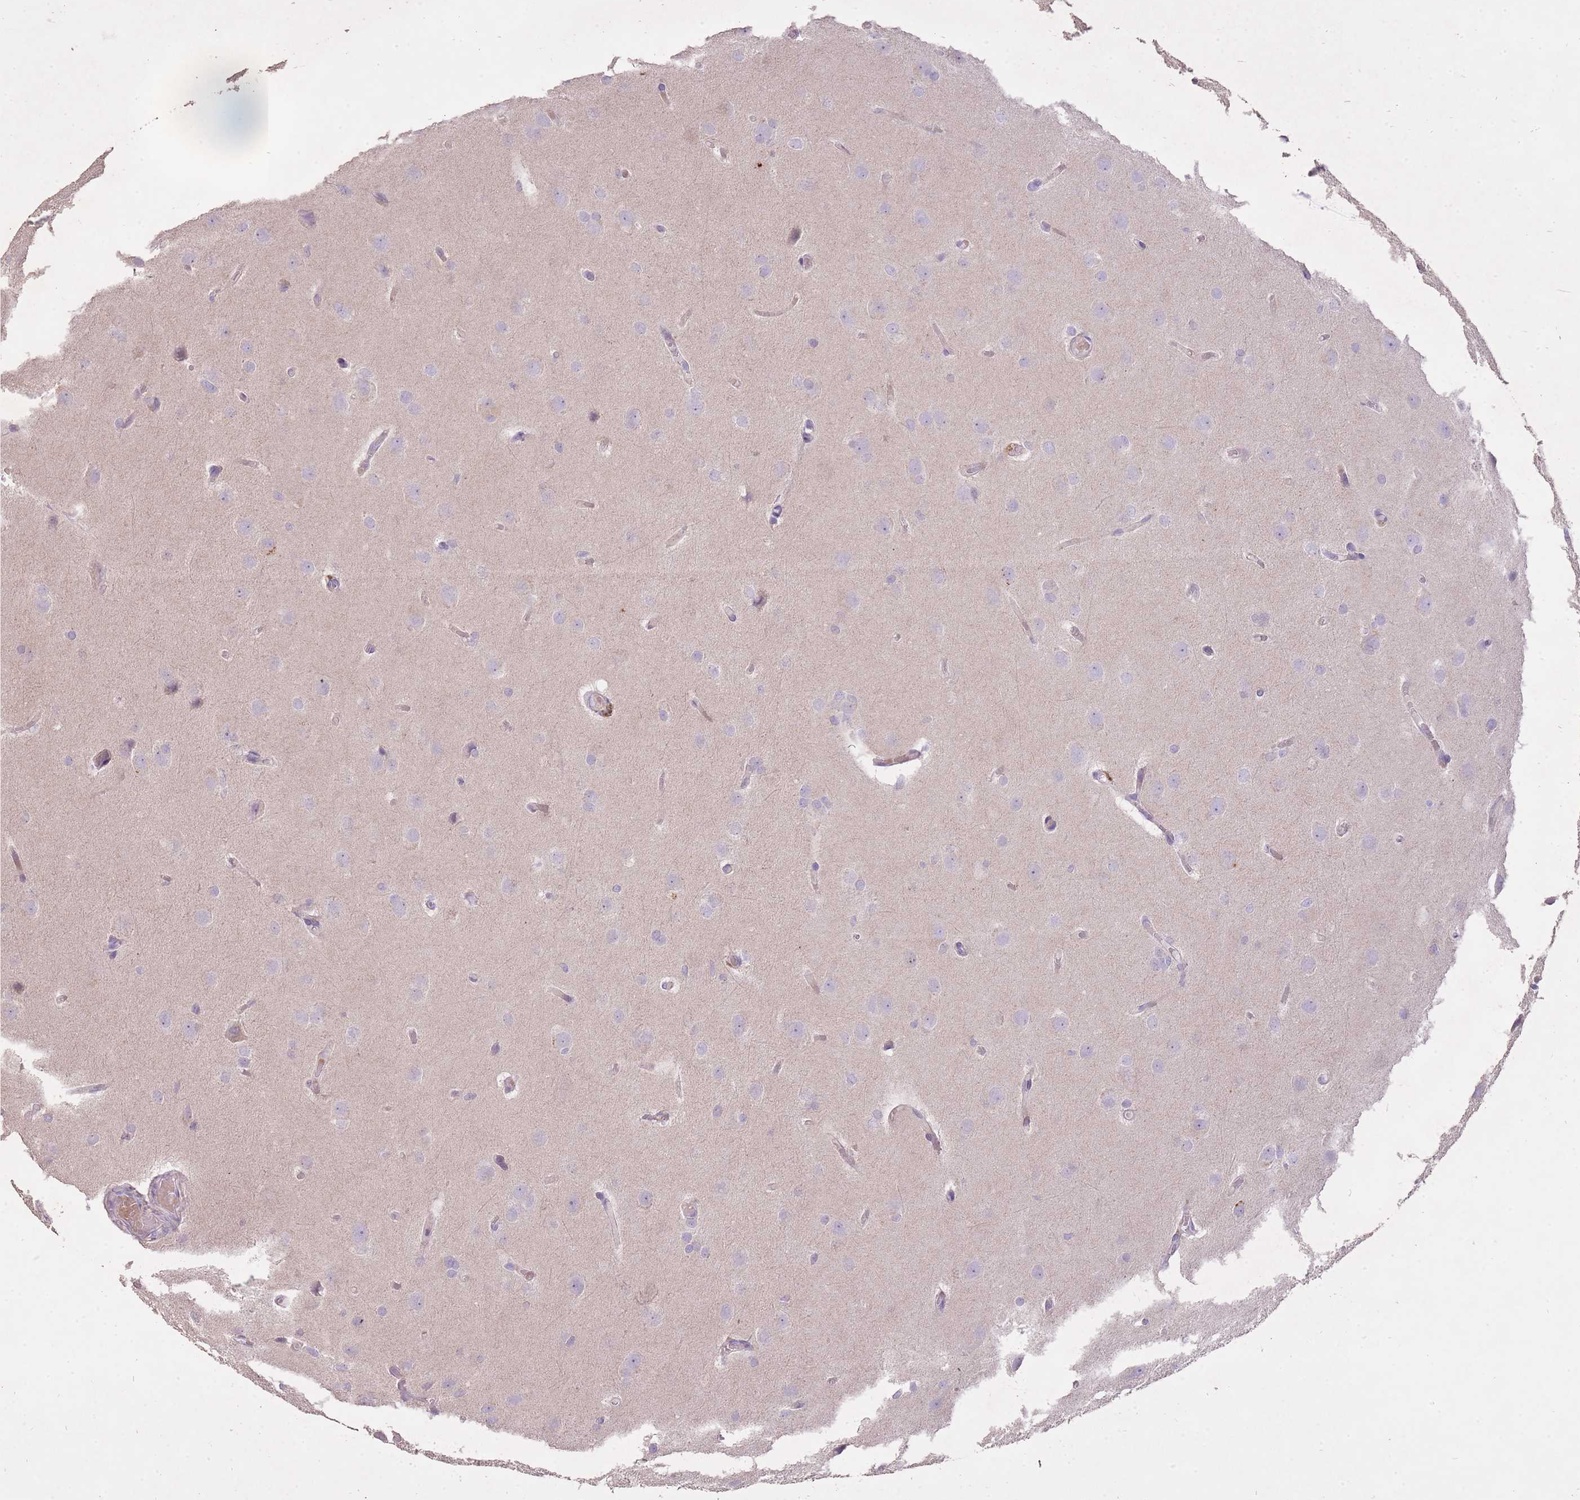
{"staining": {"intensity": "negative", "quantity": "none", "location": "none"}, "tissue": "glioma", "cell_type": "Tumor cells", "image_type": "cancer", "snomed": [{"axis": "morphology", "description": "Glioma, malignant, High grade"}, {"axis": "topography", "description": "Brain"}], "caption": "Histopathology image shows no significant protein expression in tumor cells of glioma.", "gene": "FRG2C", "patient": {"sex": "female", "age": 50}}